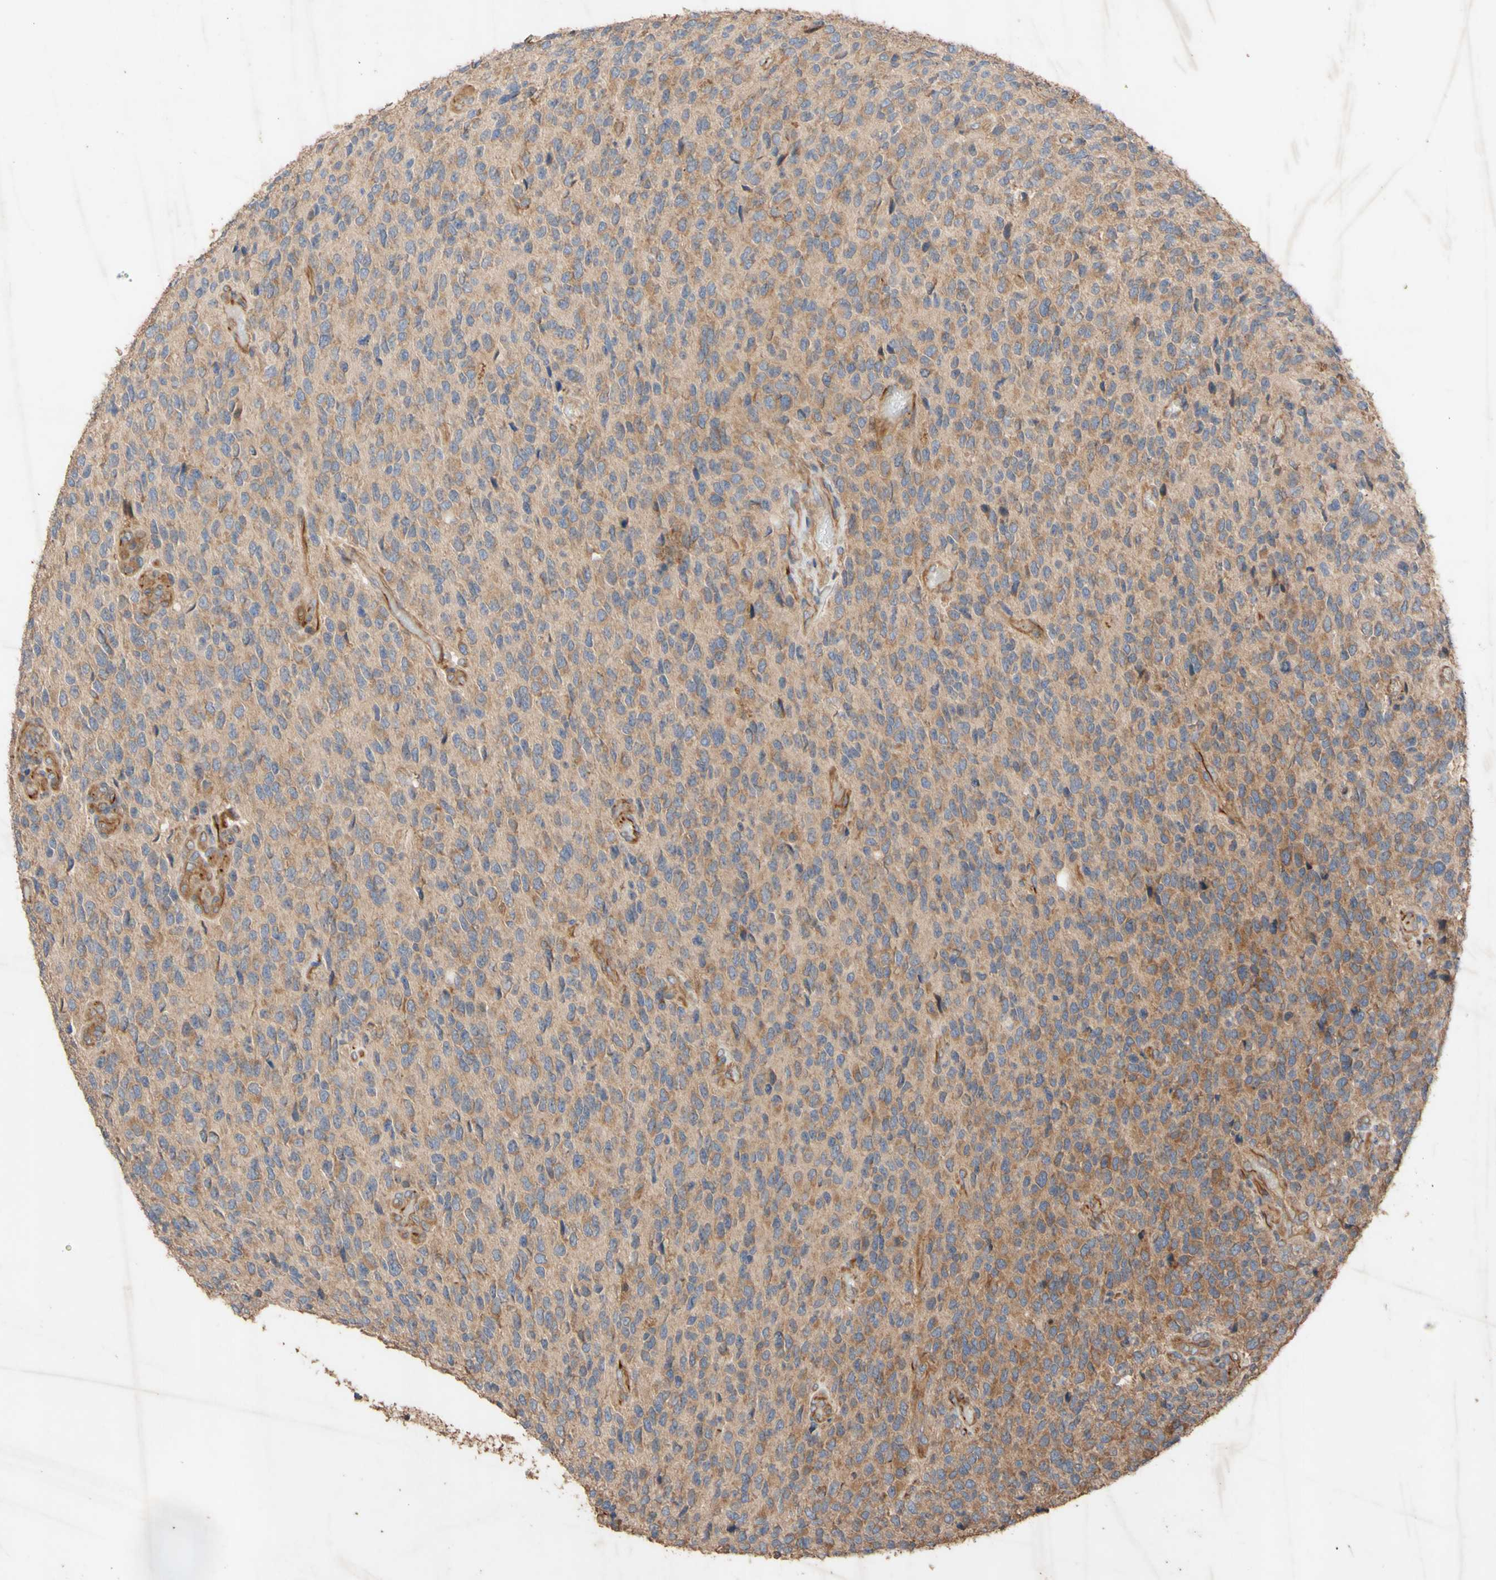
{"staining": {"intensity": "moderate", "quantity": ">75%", "location": "cytoplasmic/membranous"}, "tissue": "glioma", "cell_type": "Tumor cells", "image_type": "cancer", "snomed": [{"axis": "morphology", "description": "Glioma, malignant, High grade"}, {"axis": "topography", "description": "pancreas cauda"}], "caption": "Glioma tissue reveals moderate cytoplasmic/membranous positivity in approximately >75% of tumor cells, visualized by immunohistochemistry.", "gene": "EIF2S3", "patient": {"sex": "male", "age": 60}}